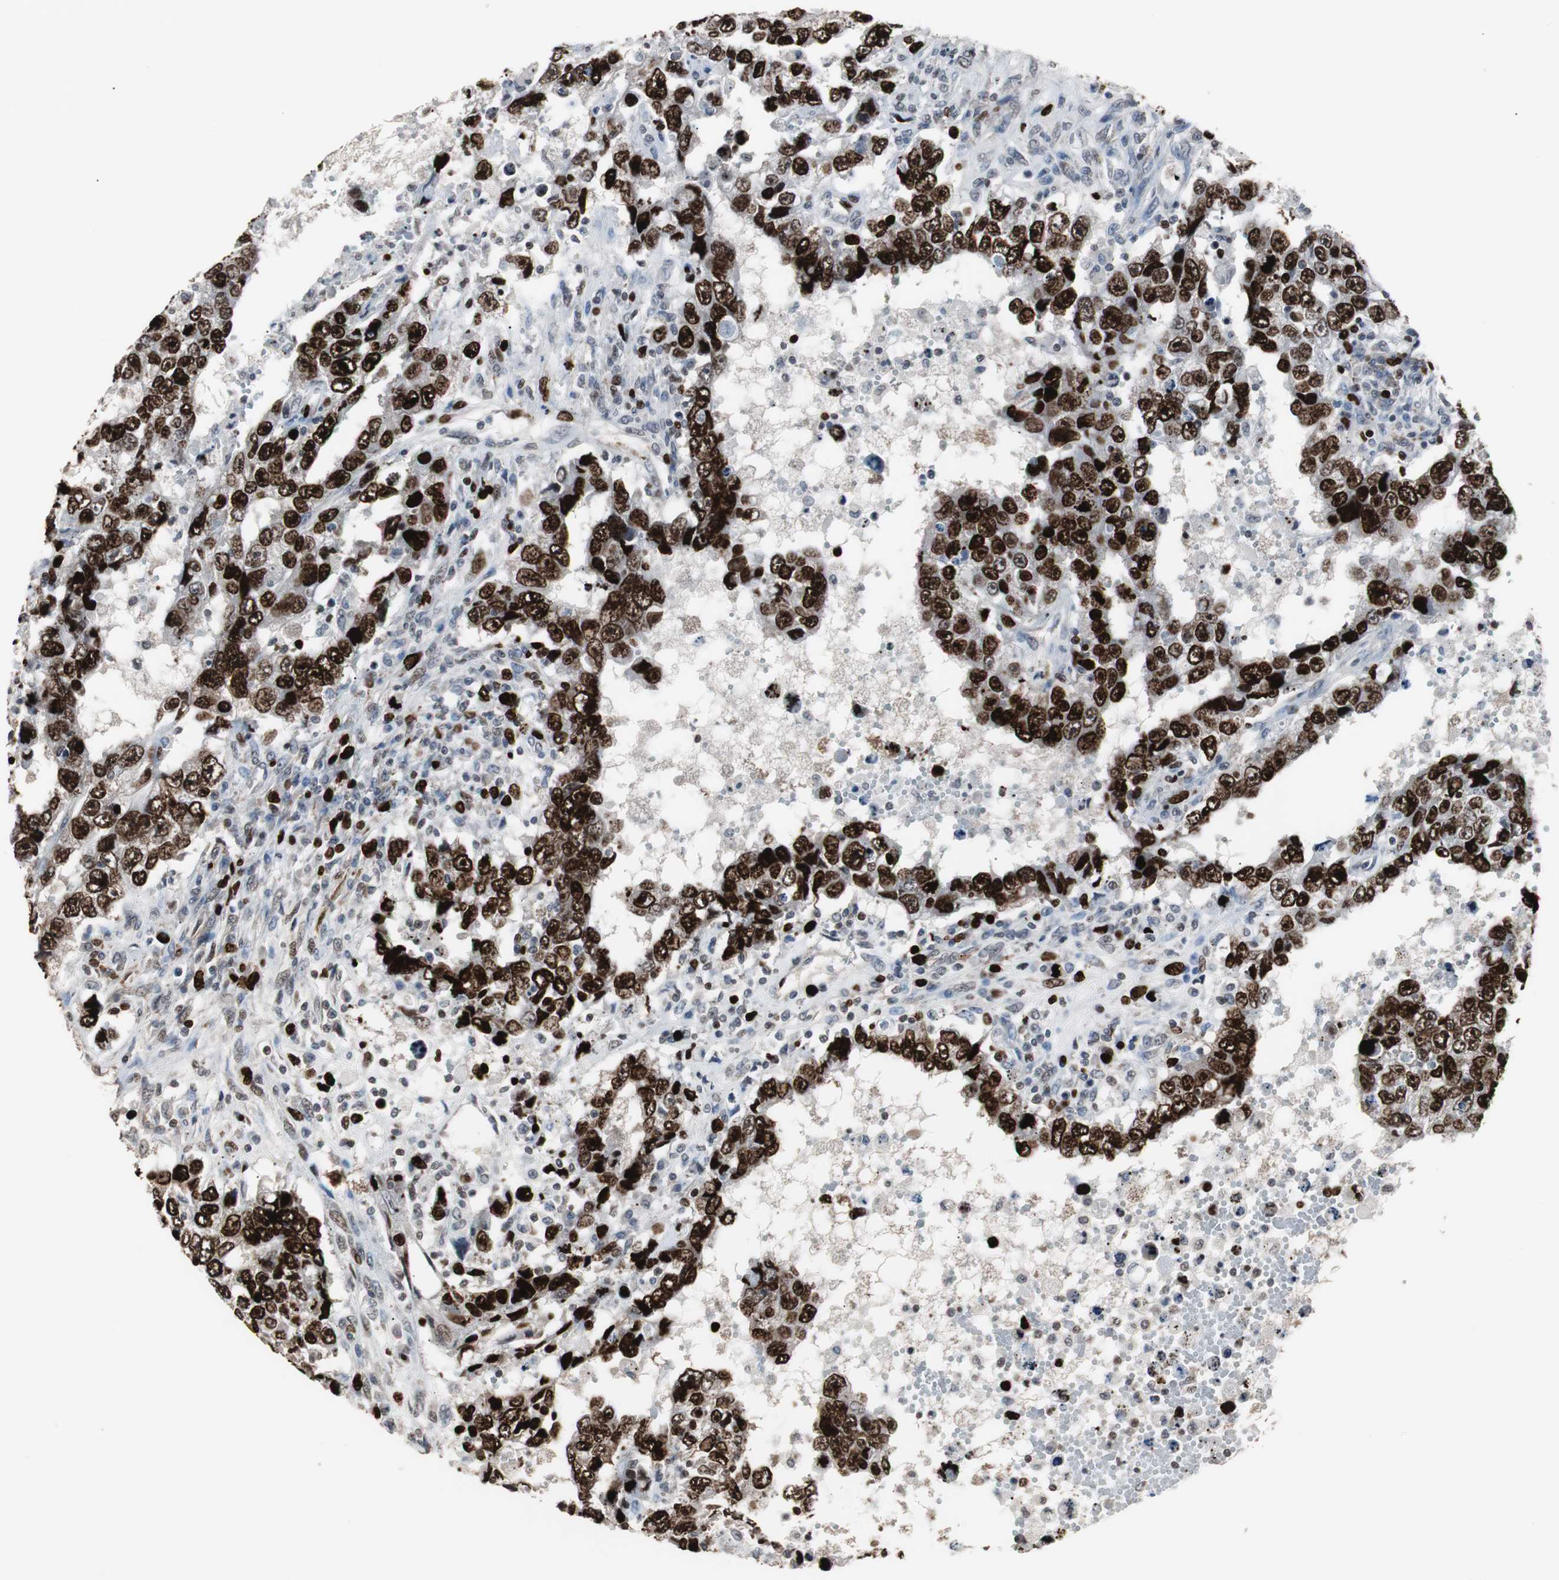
{"staining": {"intensity": "strong", "quantity": ">75%", "location": "nuclear"}, "tissue": "testis cancer", "cell_type": "Tumor cells", "image_type": "cancer", "snomed": [{"axis": "morphology", "description": "Carcinoma, Embryonal, NOS"}, {"axis": "topography", "description": "Testis"}], "caption": "Testis cancer (embryonal carcinoma) was stained to show a protein in brown. There is high levels of strong nuclear staining in approximately >75% of tumor cells.", "gene": "TOP2A", "patient": {"sex": "male", "age": 26}}